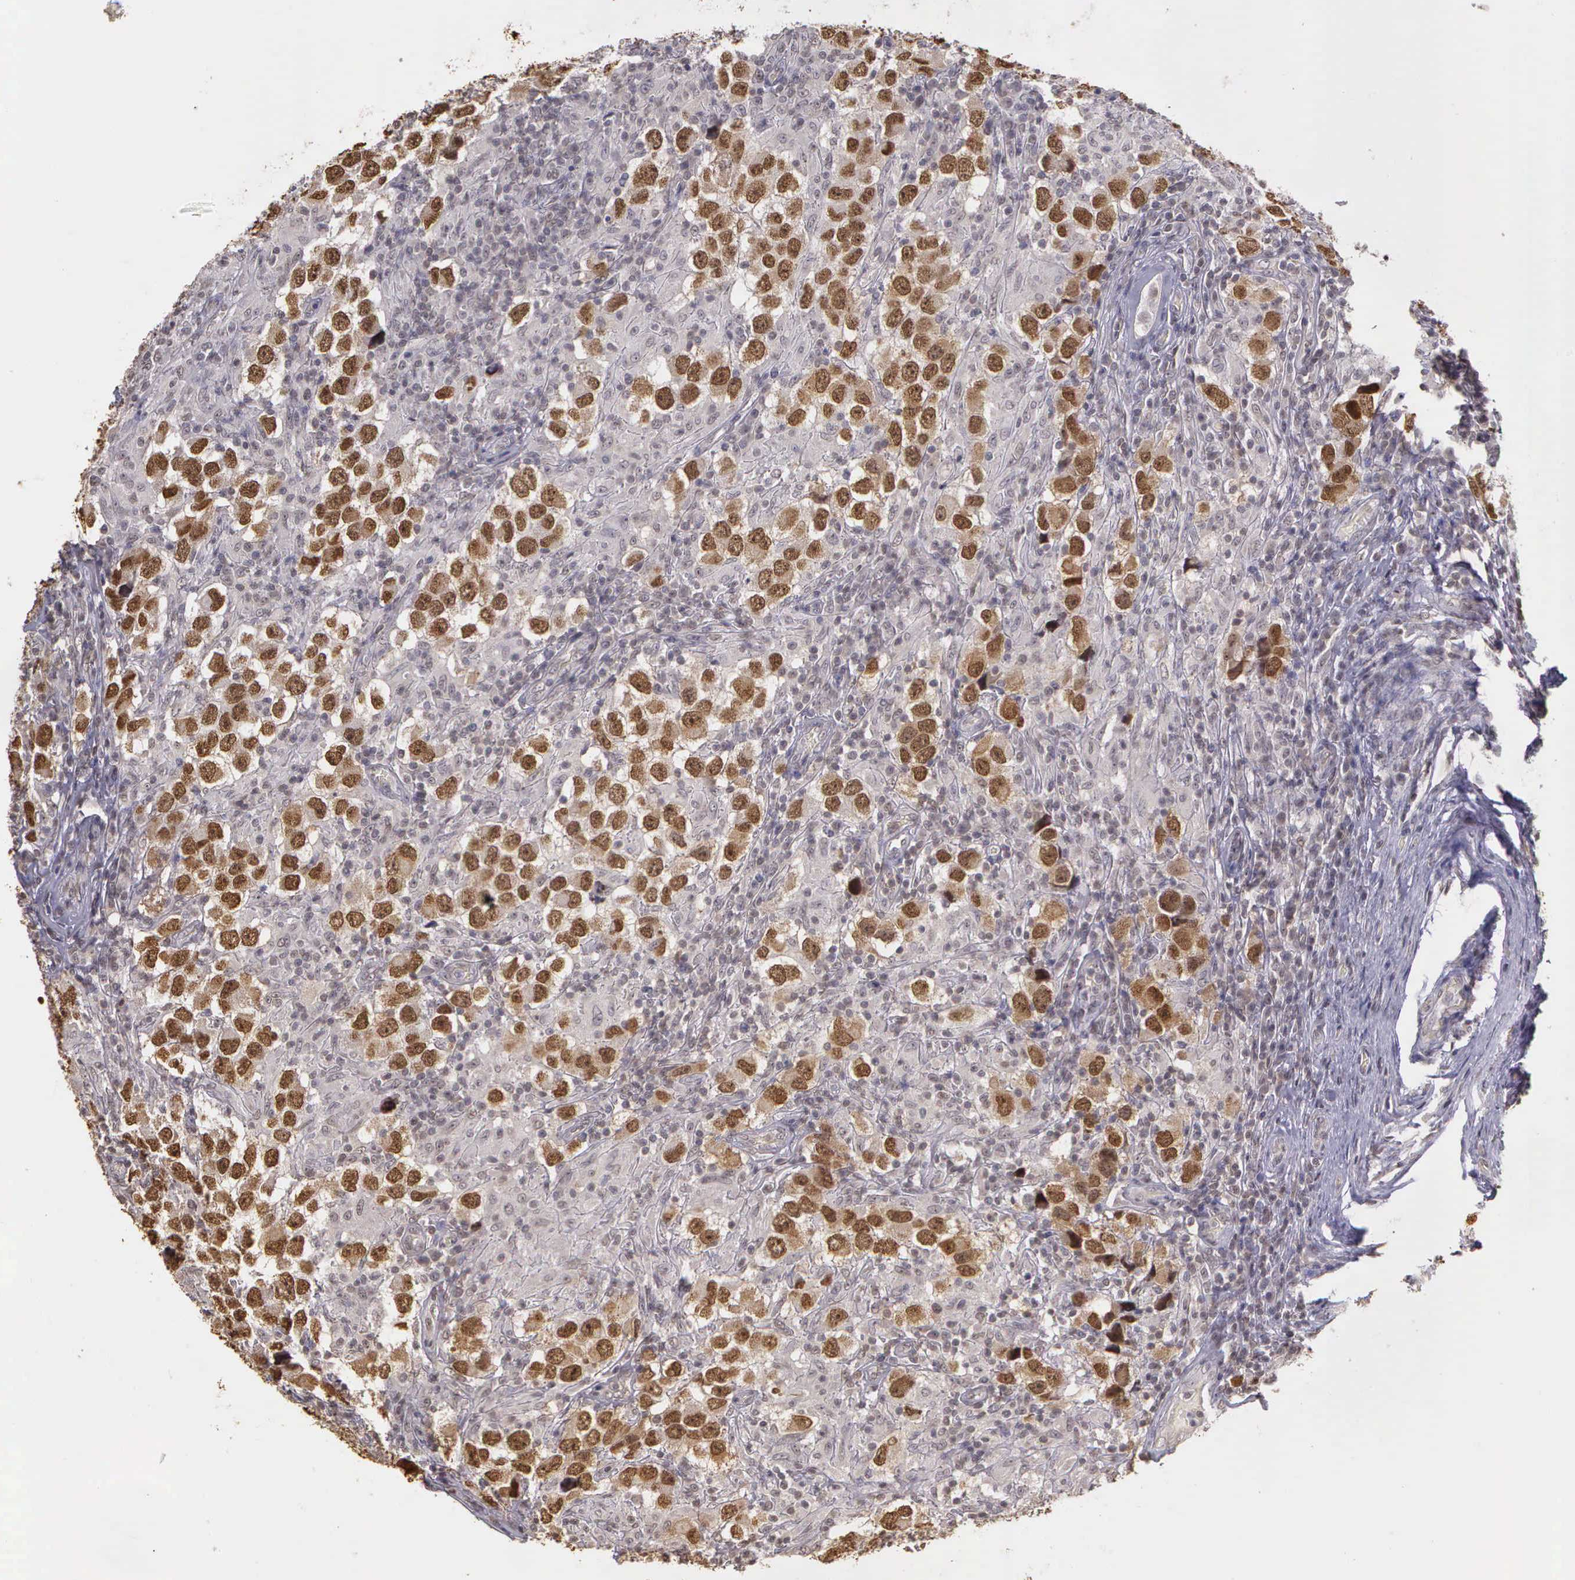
{"staining": {"intensity": "moderate", "quantity": ">75%", "location": "nuclear"}, "tissue": "testis cancer", "cell_type": "Tumor cells", "image_type": "cancer", "snomed": [{"axis": "morphology", "description": "Carcinoma, Embryonal, NOS"}, {"axis": "topography", "description": "Testis"}], "caption": "Protein staining of testis embryonal carcinoma tissue reveals moderate nuclear positivity in about >75% of tumor cells.", "gene": "ARMCX5", "patient": {"sex": "male", "age": 21}}